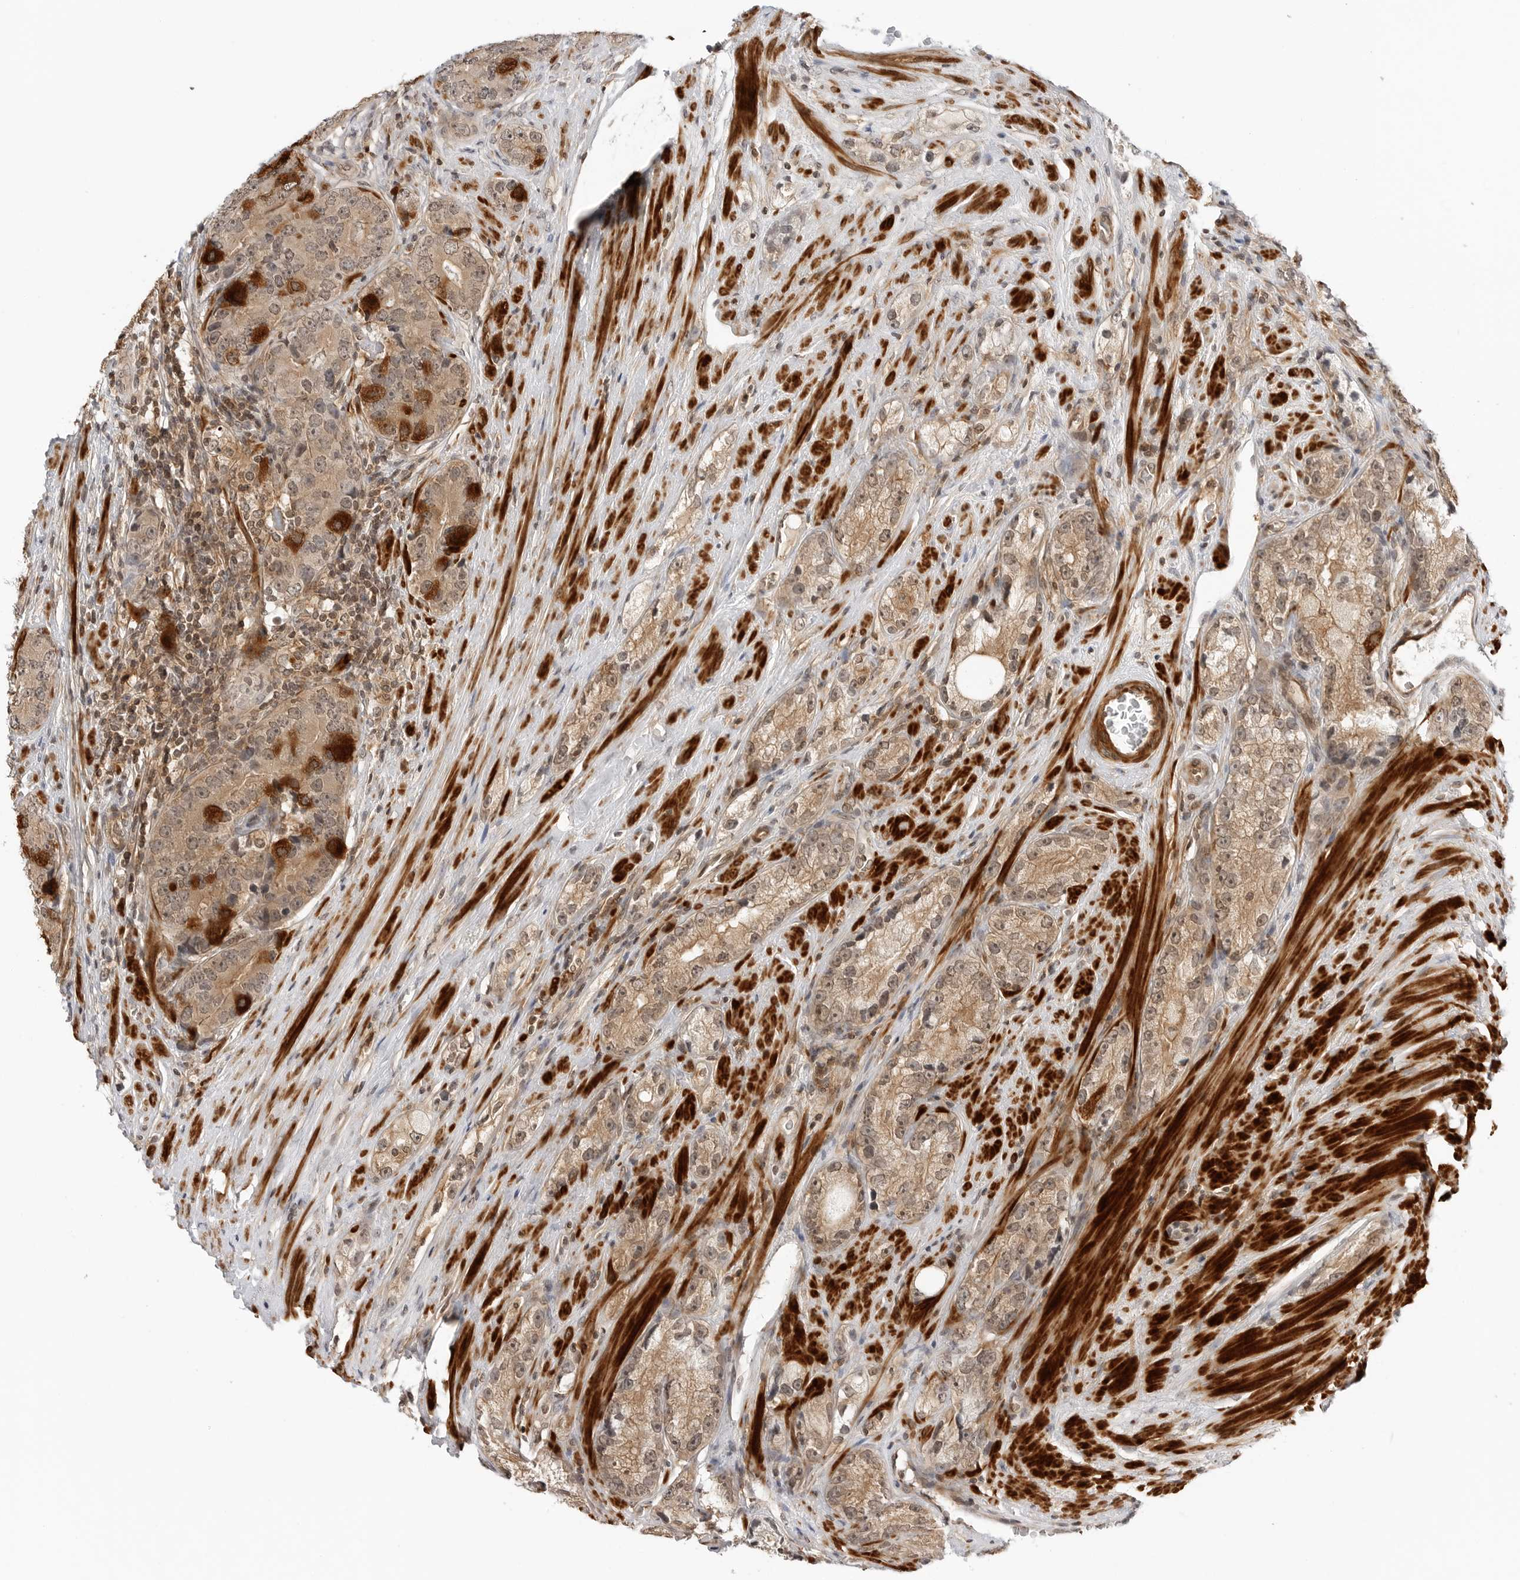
{"staining": {"intensity": "moderate", "quantity": "25%-75%", "location": "cytoplasmic/membranous,nuclear"}, "tissue": "prostate cancer", "cell_type": "Tumor cells", "image_type": "cancer", "snomed": [{"axis": "morphology", "description": "Adenocarcinoma, High grade"}, {"axis": "topography", "description": "Prostate"}], "caption": "Protein staining exhibits moderate cytoplasmic/membranous and nuclear staining in approximately 25%-75% of tumor cells in adenocarcinoma (high-grade) (prostate).", "gene": "MAP2K5", "patient": {"sex": "male", "age": 56}}